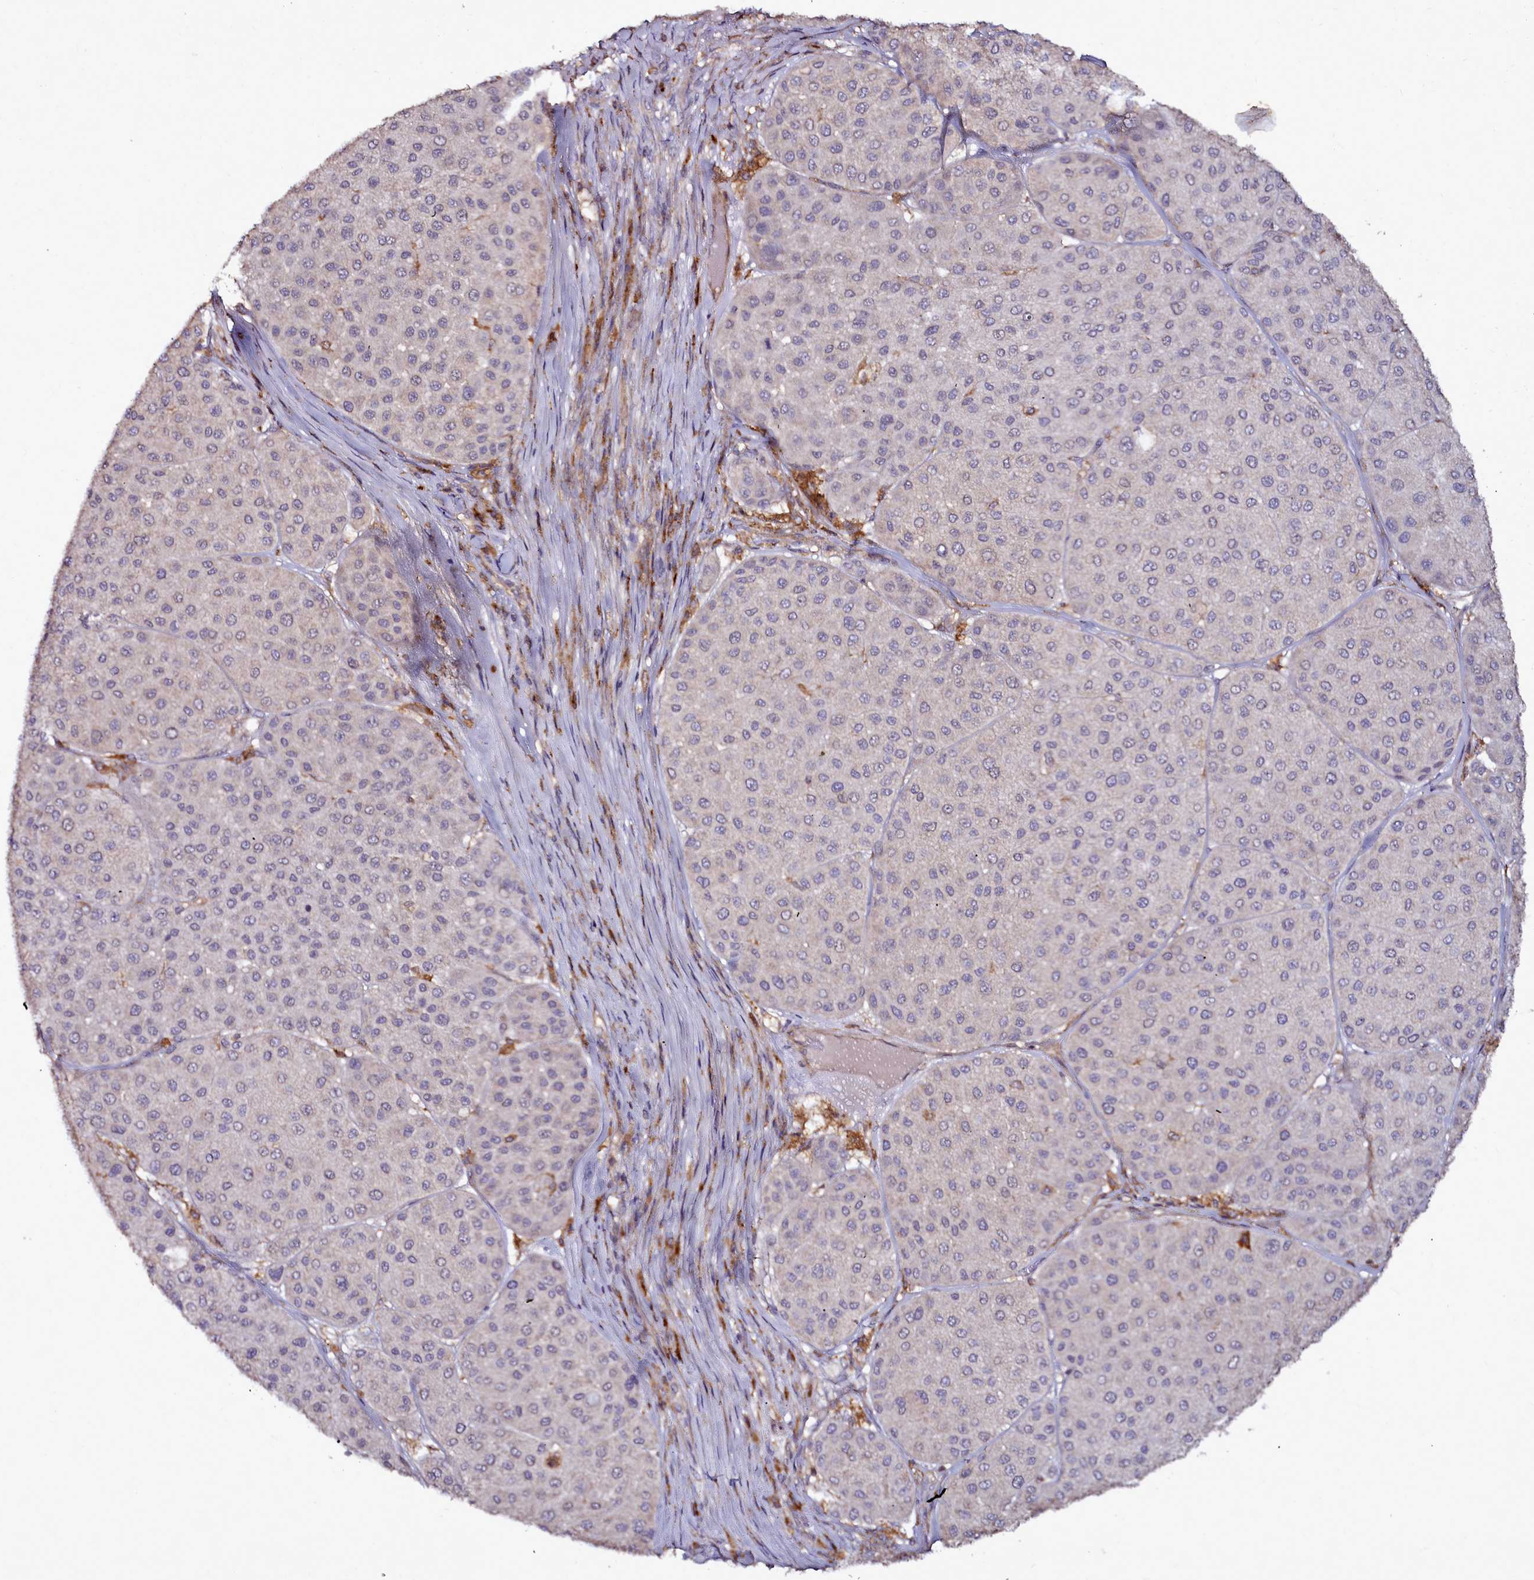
{"staining": {"intensity": "negative", "quantity": "none", "location": "none"}, "tissue": "melanoma", "cell_type": "Tumor cells", "image_type": "cancer", "snomed": [{"axis": "morphology", "description": "Malignant melanoma, Metastatic site"}, {"axis": "topography", "description": "Smooth muscle"}], "caption": "The micrograph shows no significant staining in tumor cells of malignant melanoma (metastatic site). (Brightfield microscopy of DAB IHC at high magnification).", "gene": "NCKAP1L", "patient": {"sex": "male", "age": 41}}